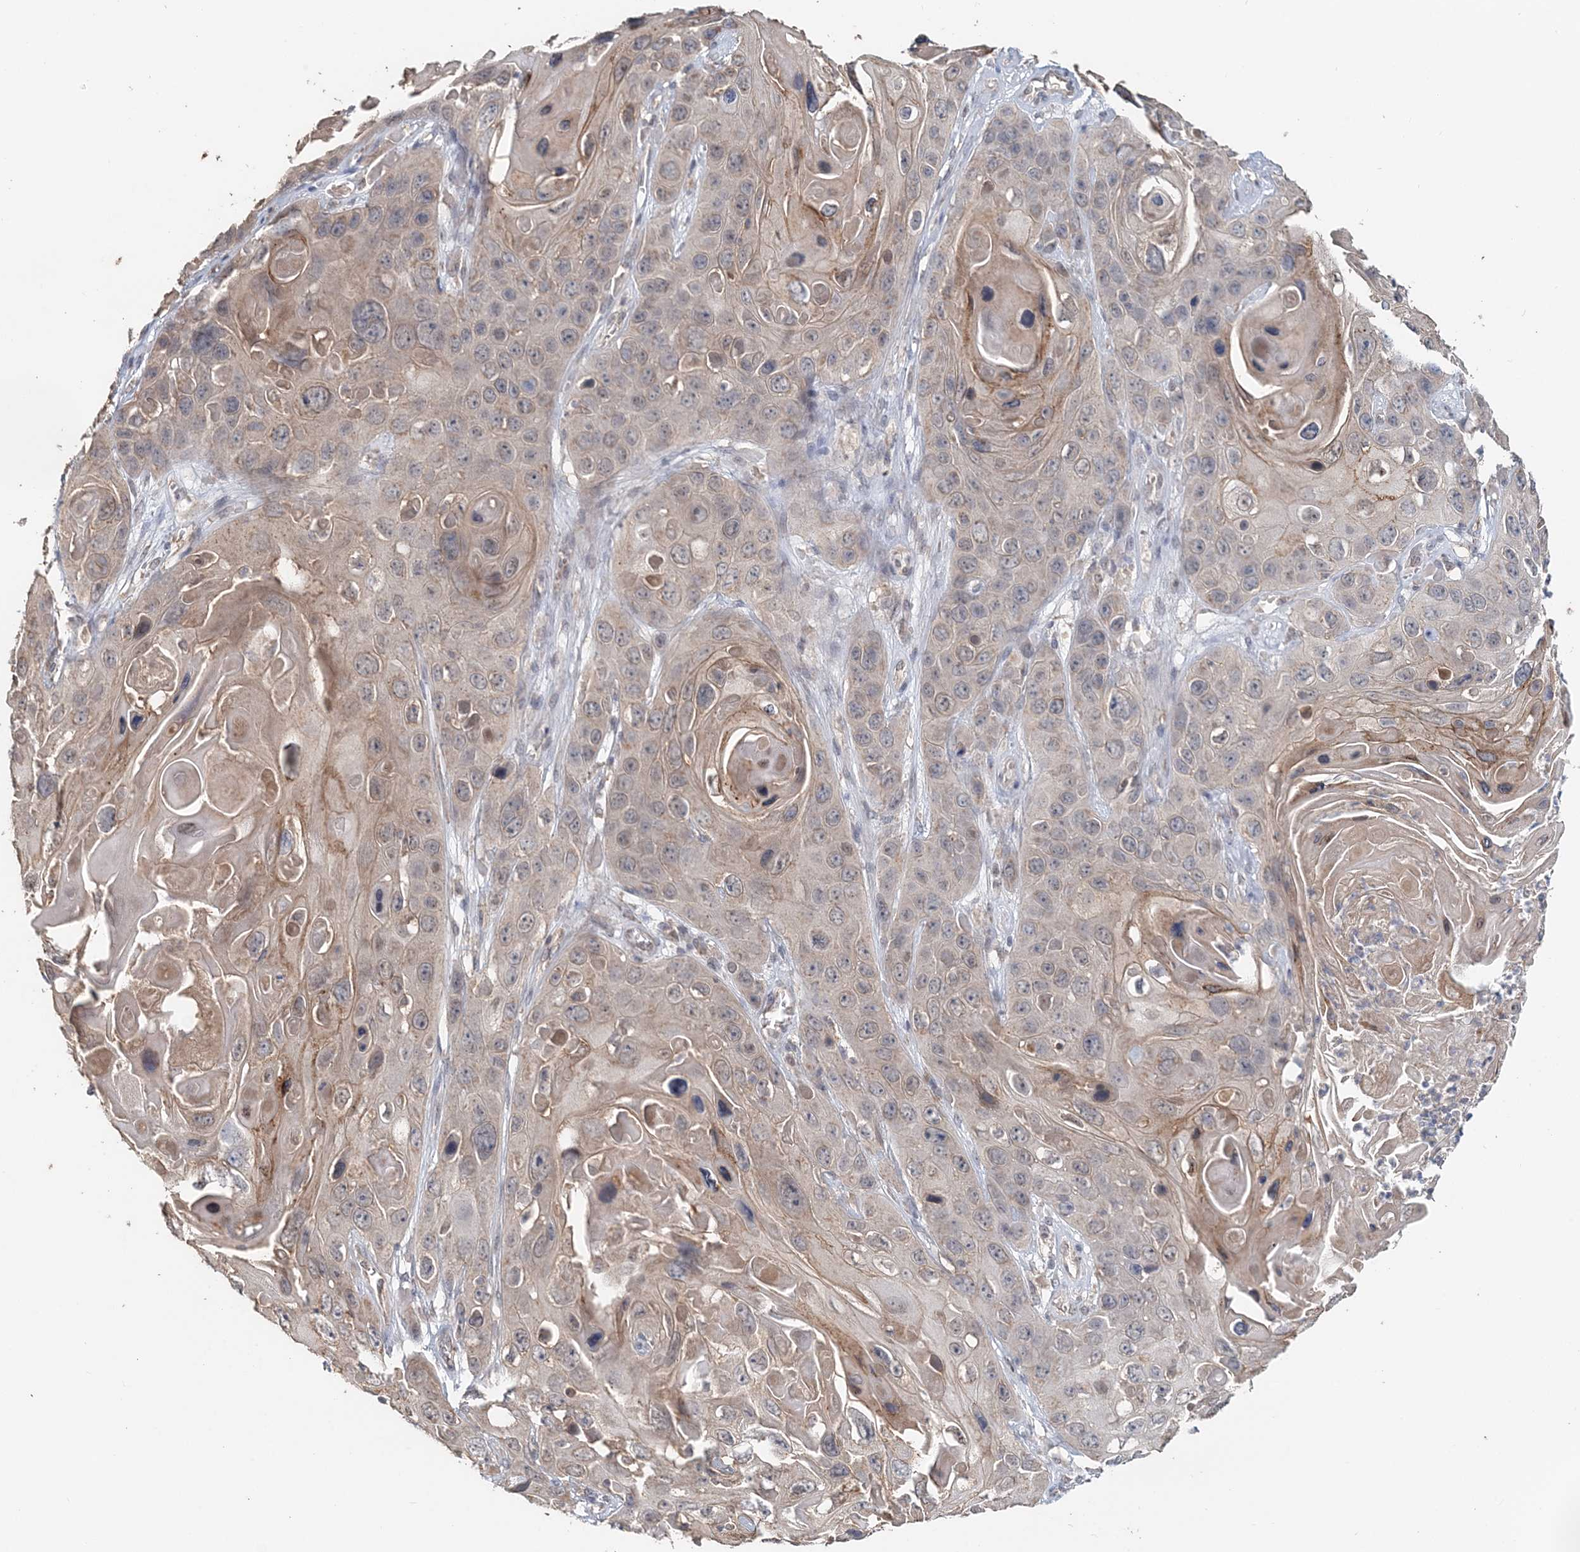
{"staining": {"intensity": "weak", "quantity": "<25%", "location": "cytoplasmic/membranous"}, "tissue": "skin cancer", "cell_type": "Tumor cells", "image_type": "cancer", "snomed": [{"axis": "morphology", "description": "Squamous cell carcinoma, NOS"}, {"axis": "topography", "description": "Skin"}], "caption": "The immunohistochemistry image has no significant positivity in tumor cells of skin cancer tissue.", "gene": "FBXO38", "patient": {"sex": "male", "age": 55}}